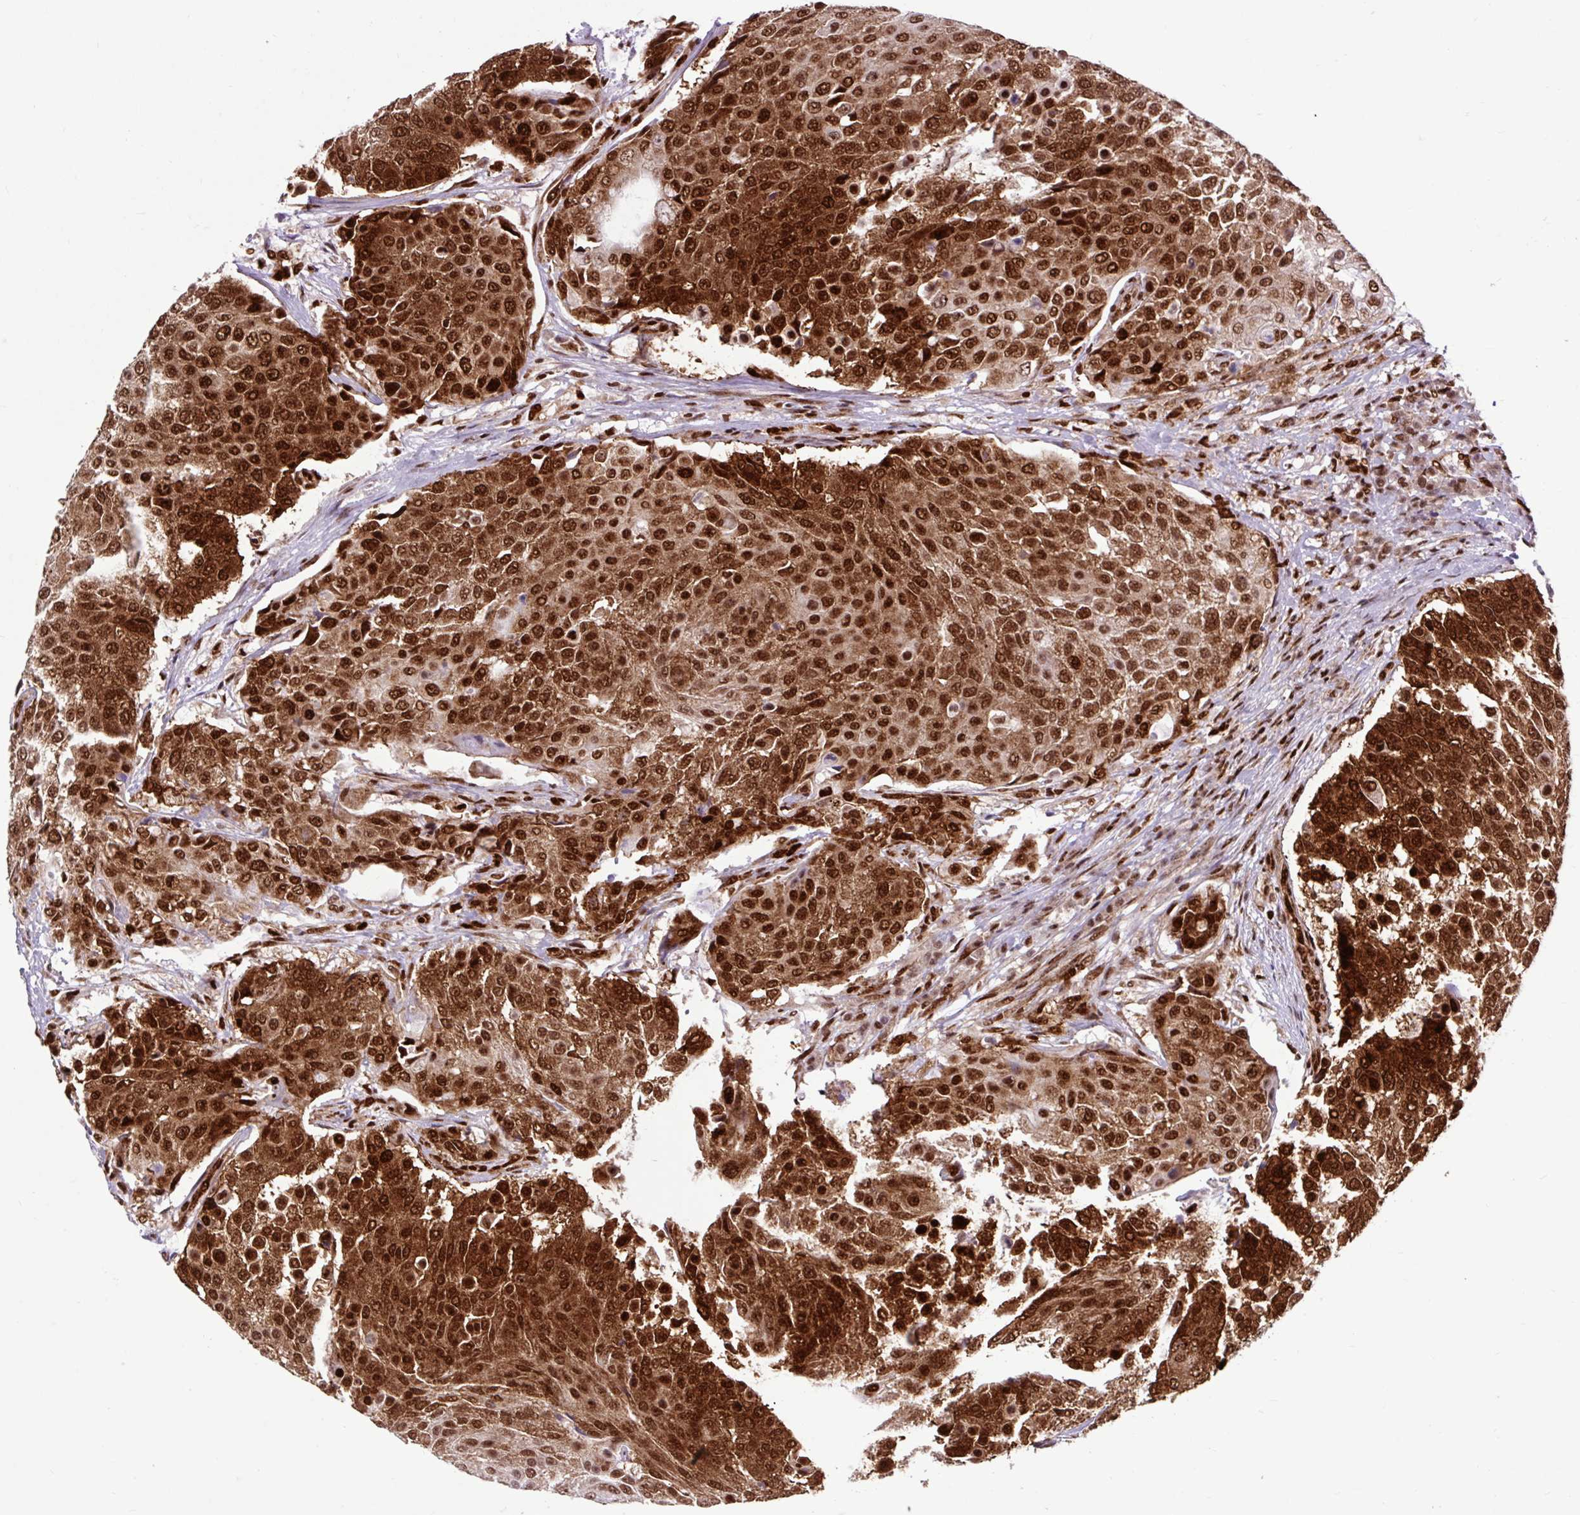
{"staining": {"intensity": "strong", "quantity": ">75%", "location": "cytoplasmic/membranous,nuclear"}, "tissue": "urothelial cancer", "cell_type": "Tumor cells", "image_type": "cancer", "snomed": [{"axis": "morphology", "description": "Urothelial carcinoma, High grade"}, {"axis": "topography", "description": "Urinary bladder"}], "caption": "Protein analysis of urothelial cancer tissue reveals strong cytoplasmic/membranous and nuclear expression in approximately >75% of tumor cells. The staining is performed using DAB (3,3'-diaminobenzidine) brown chromogen to label protein expression. The nuclei are counter-stained blue using hematoxylin.", "gene": "FUS", "patient": {"sex": "female", "age": 63}}